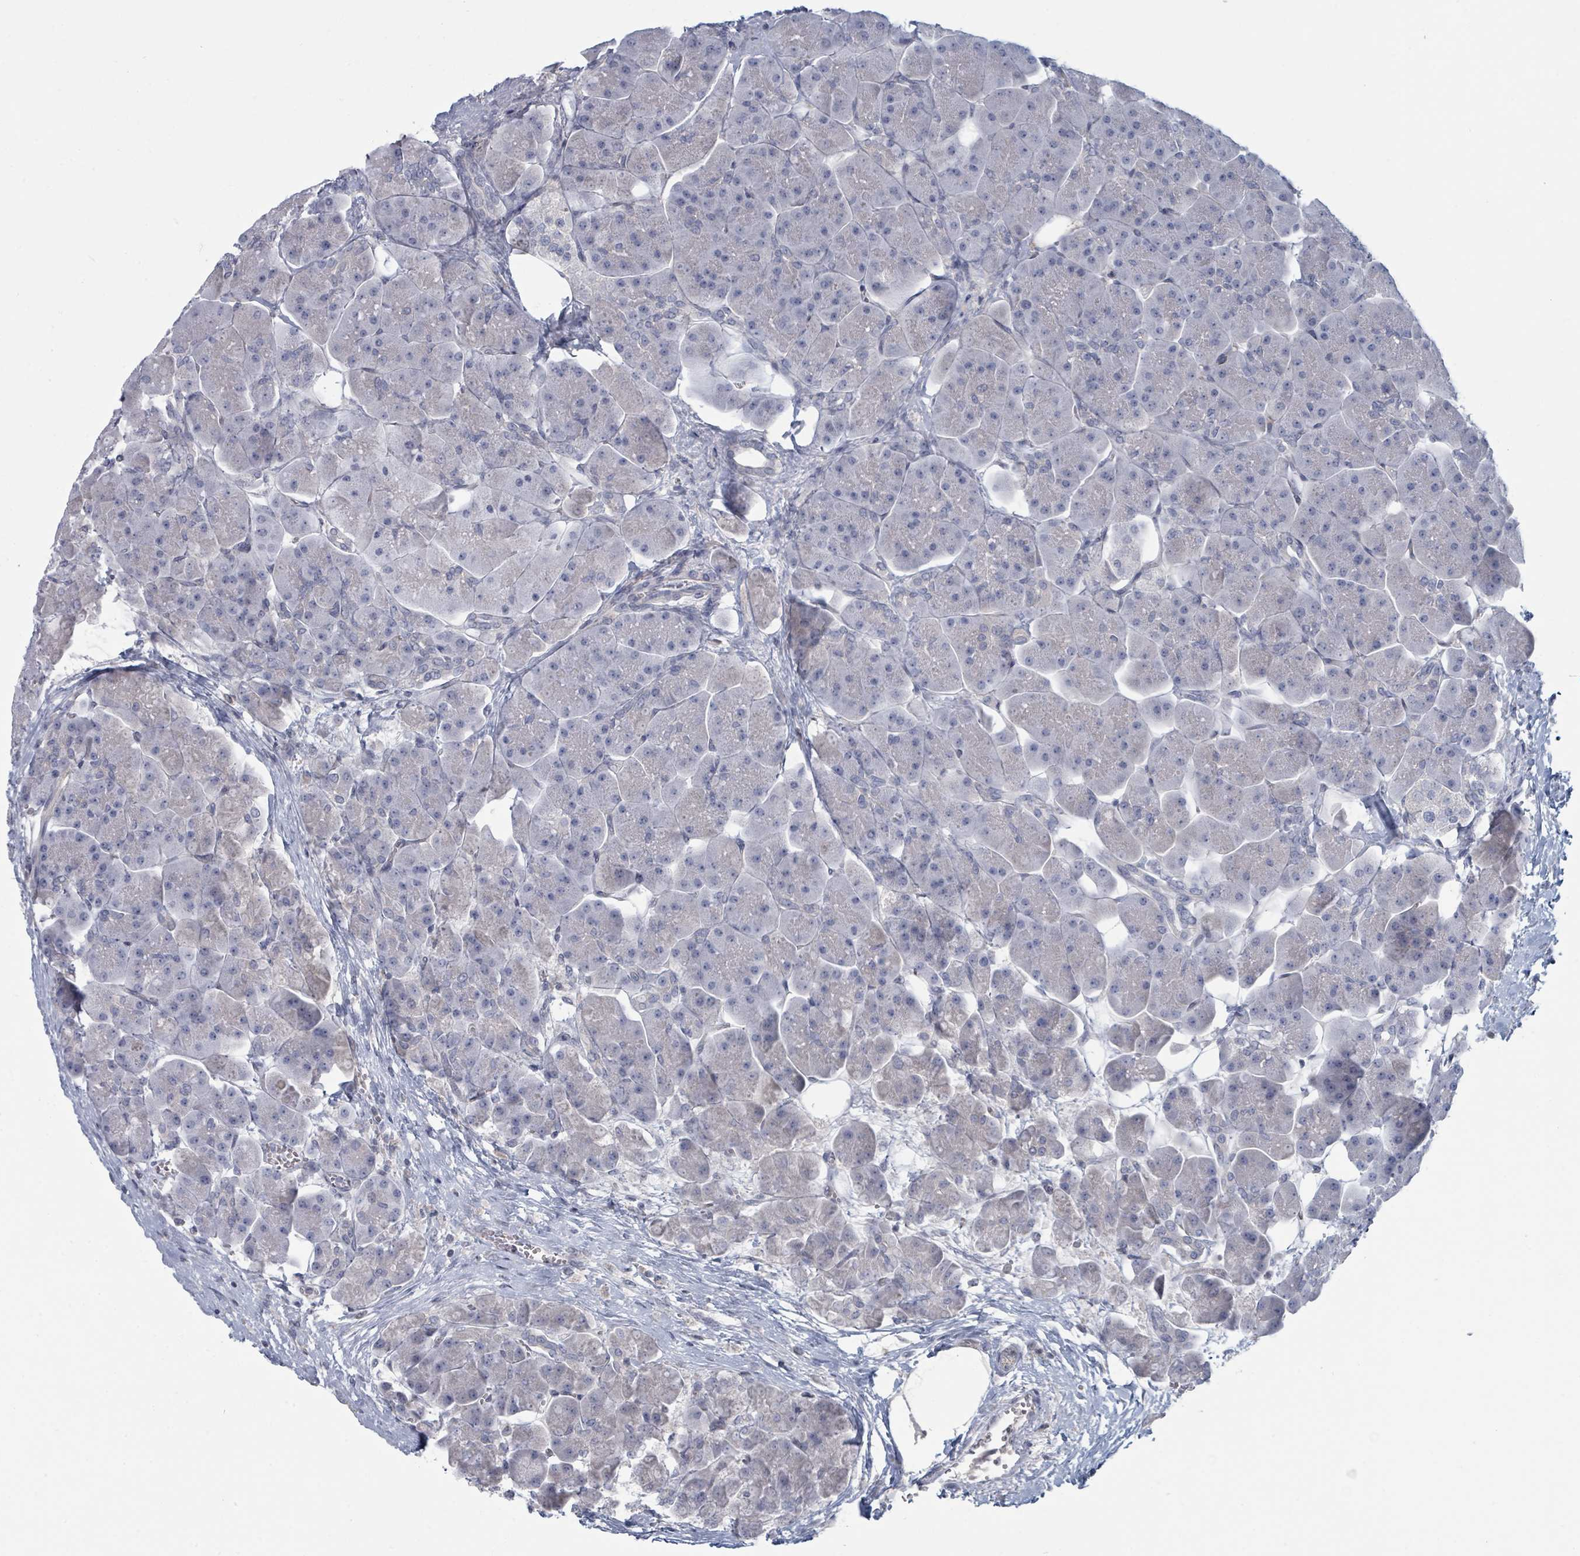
{"staining": {"intensity": "negative", "quantity": "none", "location": "none"}, "tissue": "pancreas", "cell_type": "Exocrine glandular cells", "image_type": "normal", "snomed": [{"axis": "morphology", "description": "Normal tissue, NOS"}, {"axis": "topography", "description": "Pancreas"}], "caption": "Immunohistochemical staining of normal pancreas demonstrates no significant positivity in exocrine glandular cells.", "gene": "SLC25A45", "patient": {"sex": "male", "age": 66}}